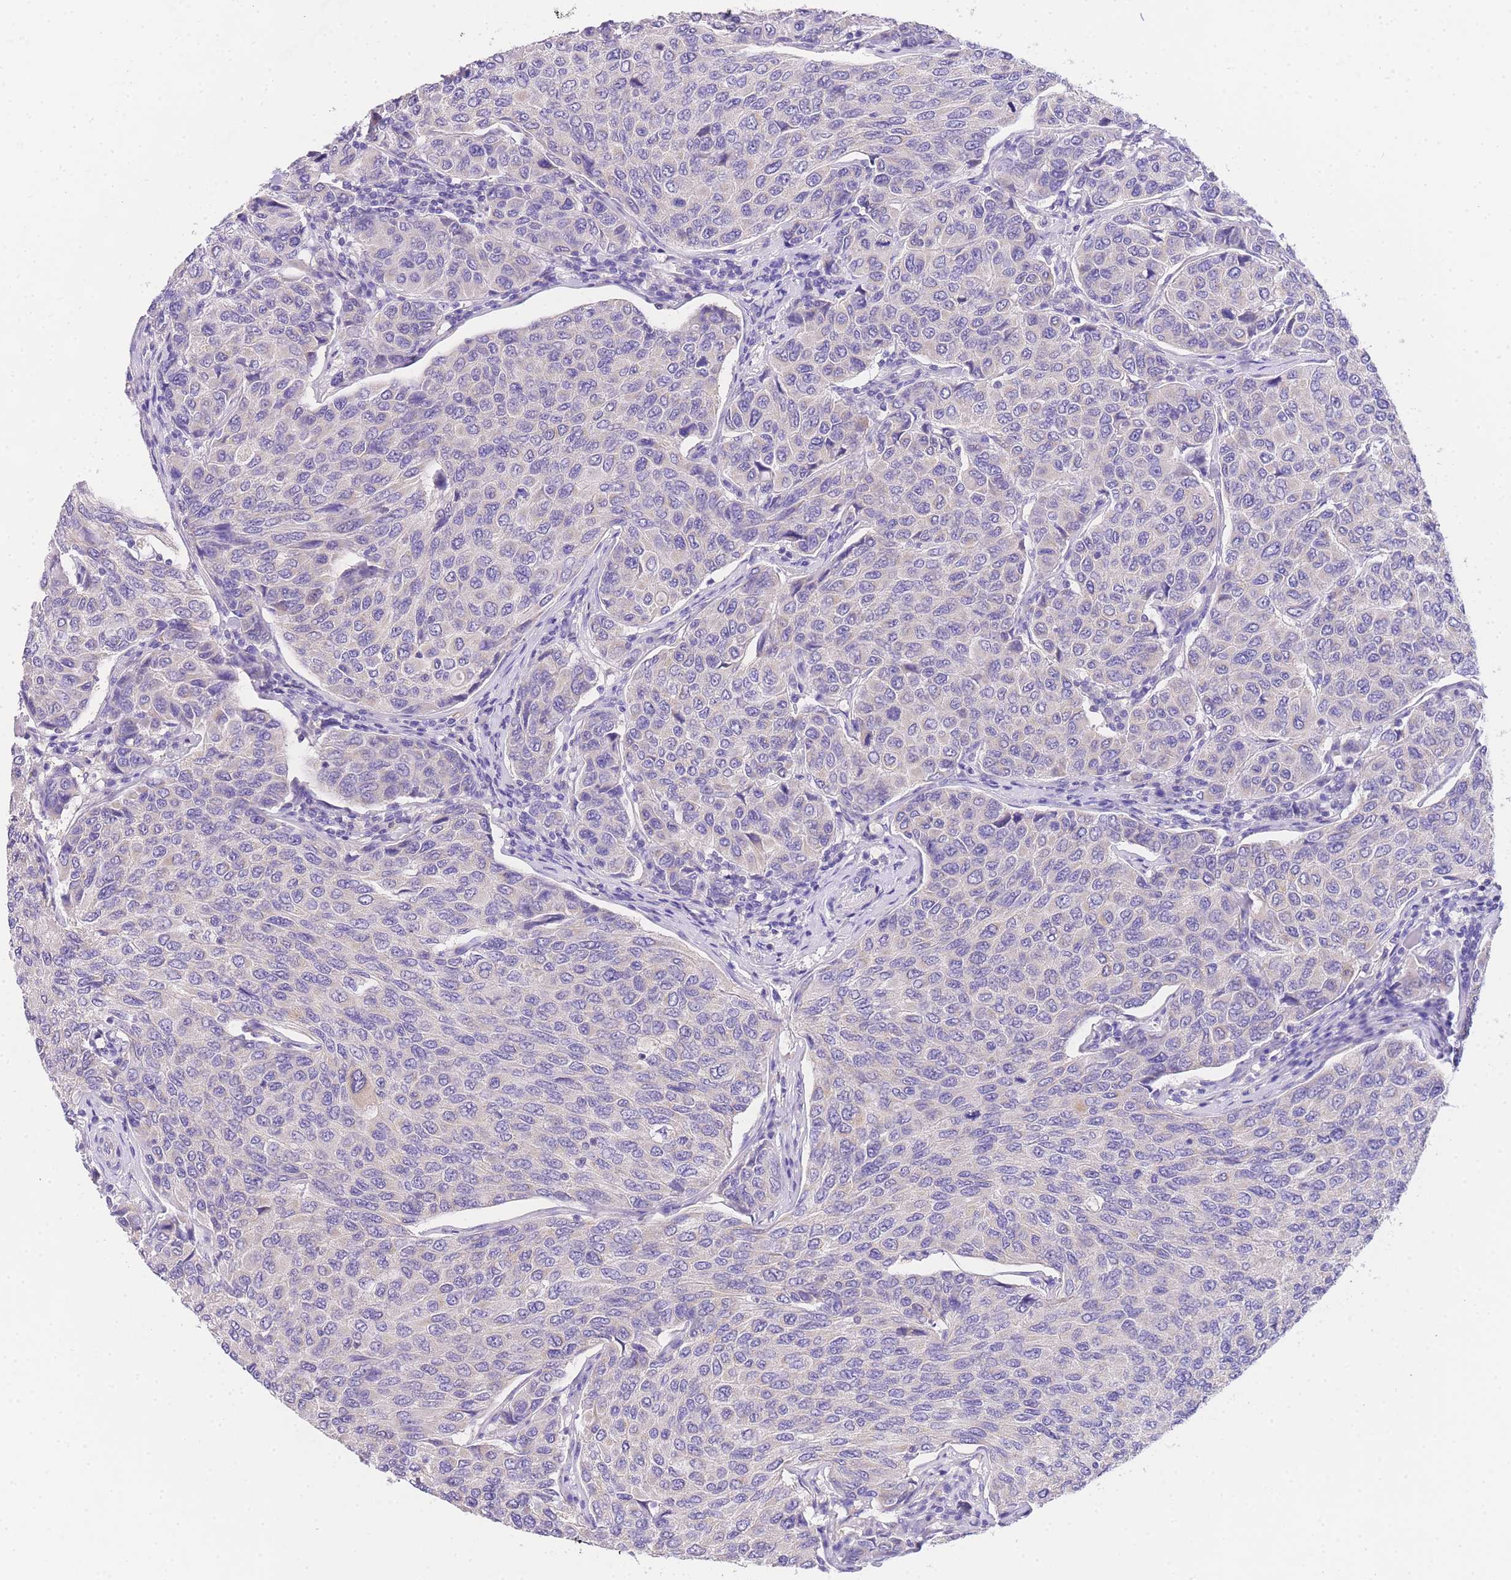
{"staining": {"intensity": "negative", "quantity": "none", "location": "none"}, "tissue": "breast cancer", "cell_type": "Tumor cells", "image_type": "cancer", "snomed": [{"axis": "morphology", "description": "Duct carcinoma"}, {"axis": "topography", "description": "Breast"}], "caption": "IHC micrograph of breast infiltrating ductal carcinoma stained for a protein (brown), which displays no positivity in tumor cells. (Stains: DAB (3,3'-diaminobenzidine) immunohistochemistry (IHC) with hematoxylin counter stain, Microscopy: brightfield microscopy at high magnification).", "gene": "EPN2", "patient": {"sex": "female", "age": 55}}